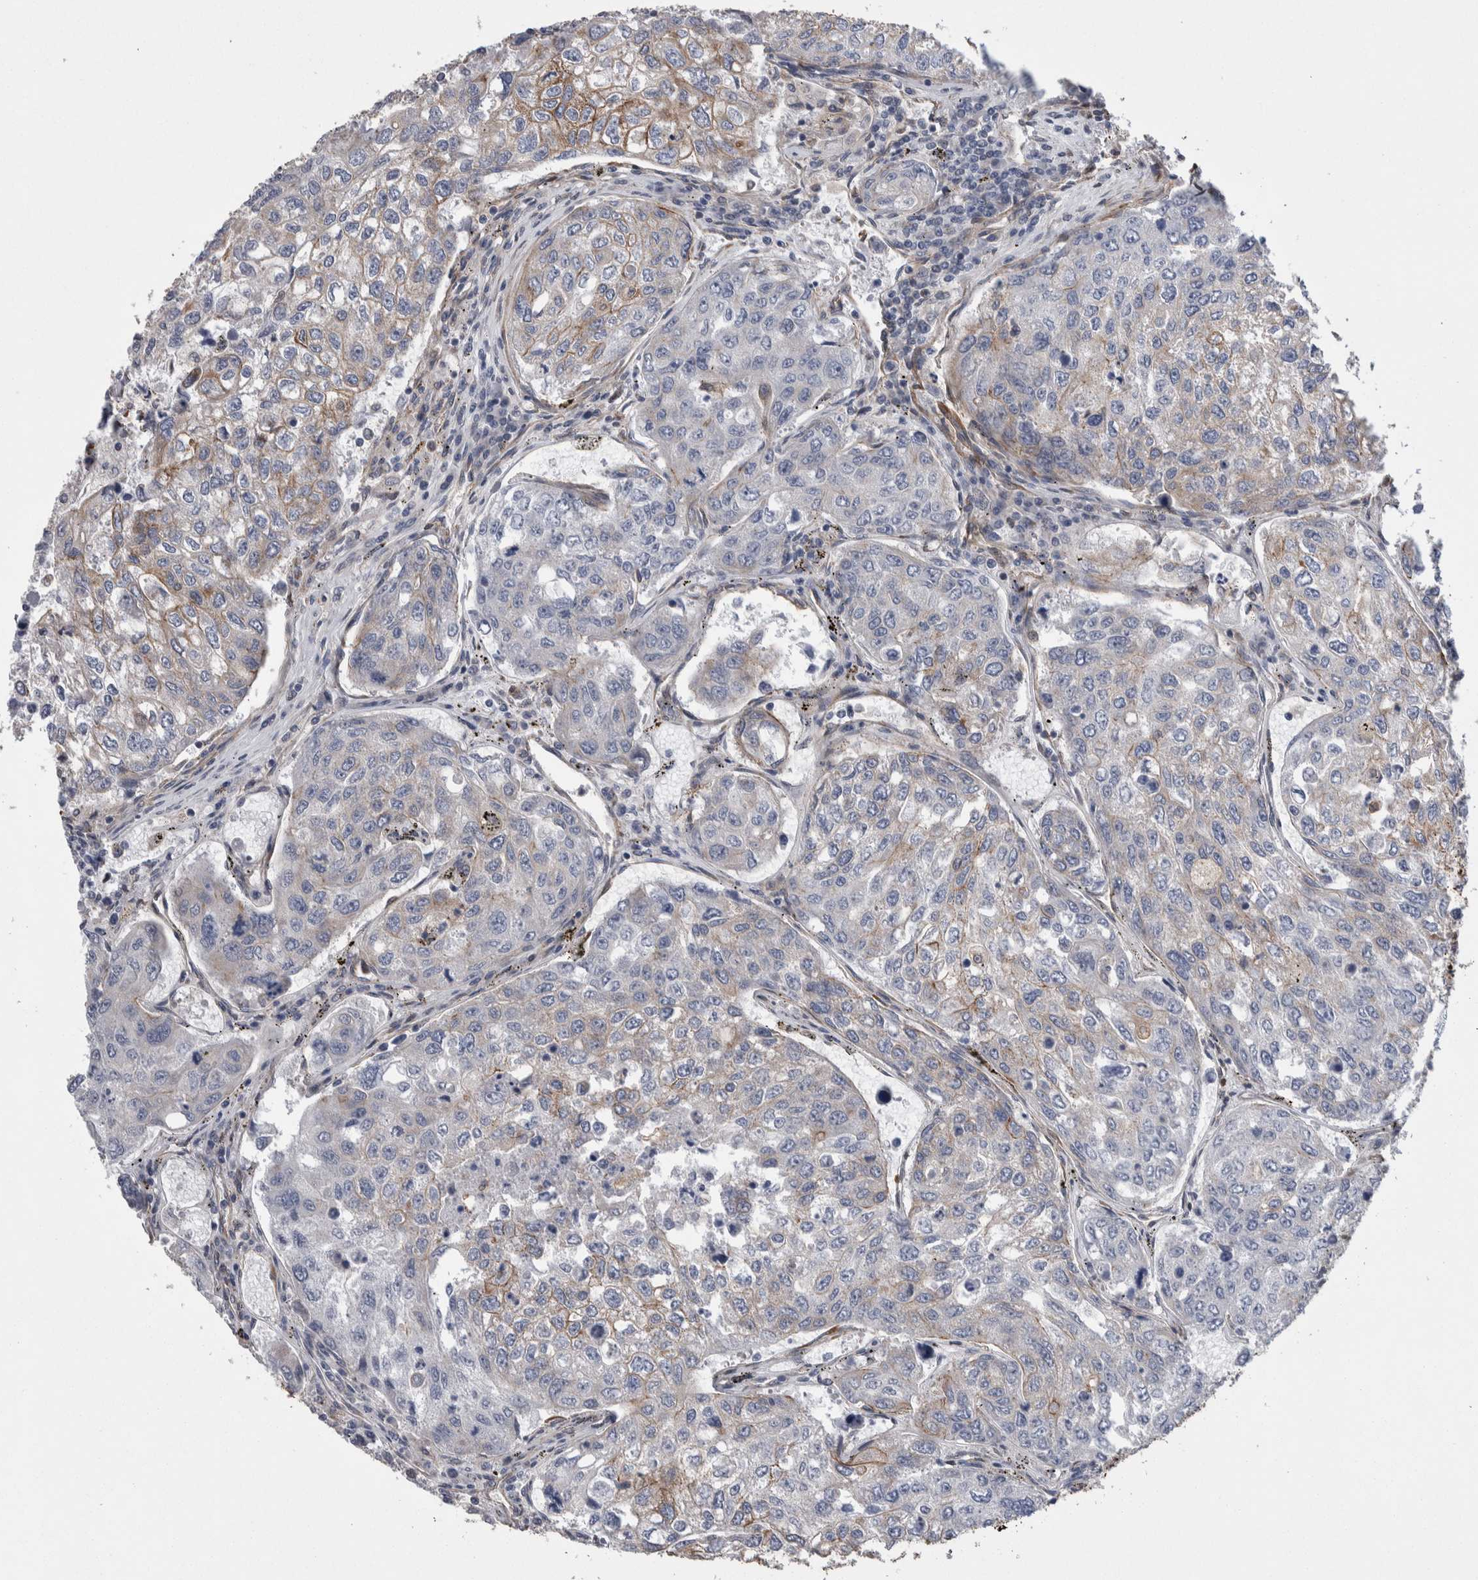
{"staining": {"intensity": "moderate", "quantity": "<25%", "location": "cytoplasmic/membranous"}, "tissue": "urothelial cancer", "cell_type": "Tumor cells", "image_type": "cancer", "snomed": [{"axis": "morphology", "description": "Urothelial carcinoma, High grade"}, {"axis": "topography", "description": "Lymph node"}, {"axis": "topography", "description": "Urinary bladder"}], "caption": "DAB immunohistochemical staining of urothelial cancer displays moderate cytoplasmic/membranous protein staining in about <25% of tumor cells. Nuclei are stained in blue.", "gene": "KIF12", "patient": {"sex": "male", "age": 51}}